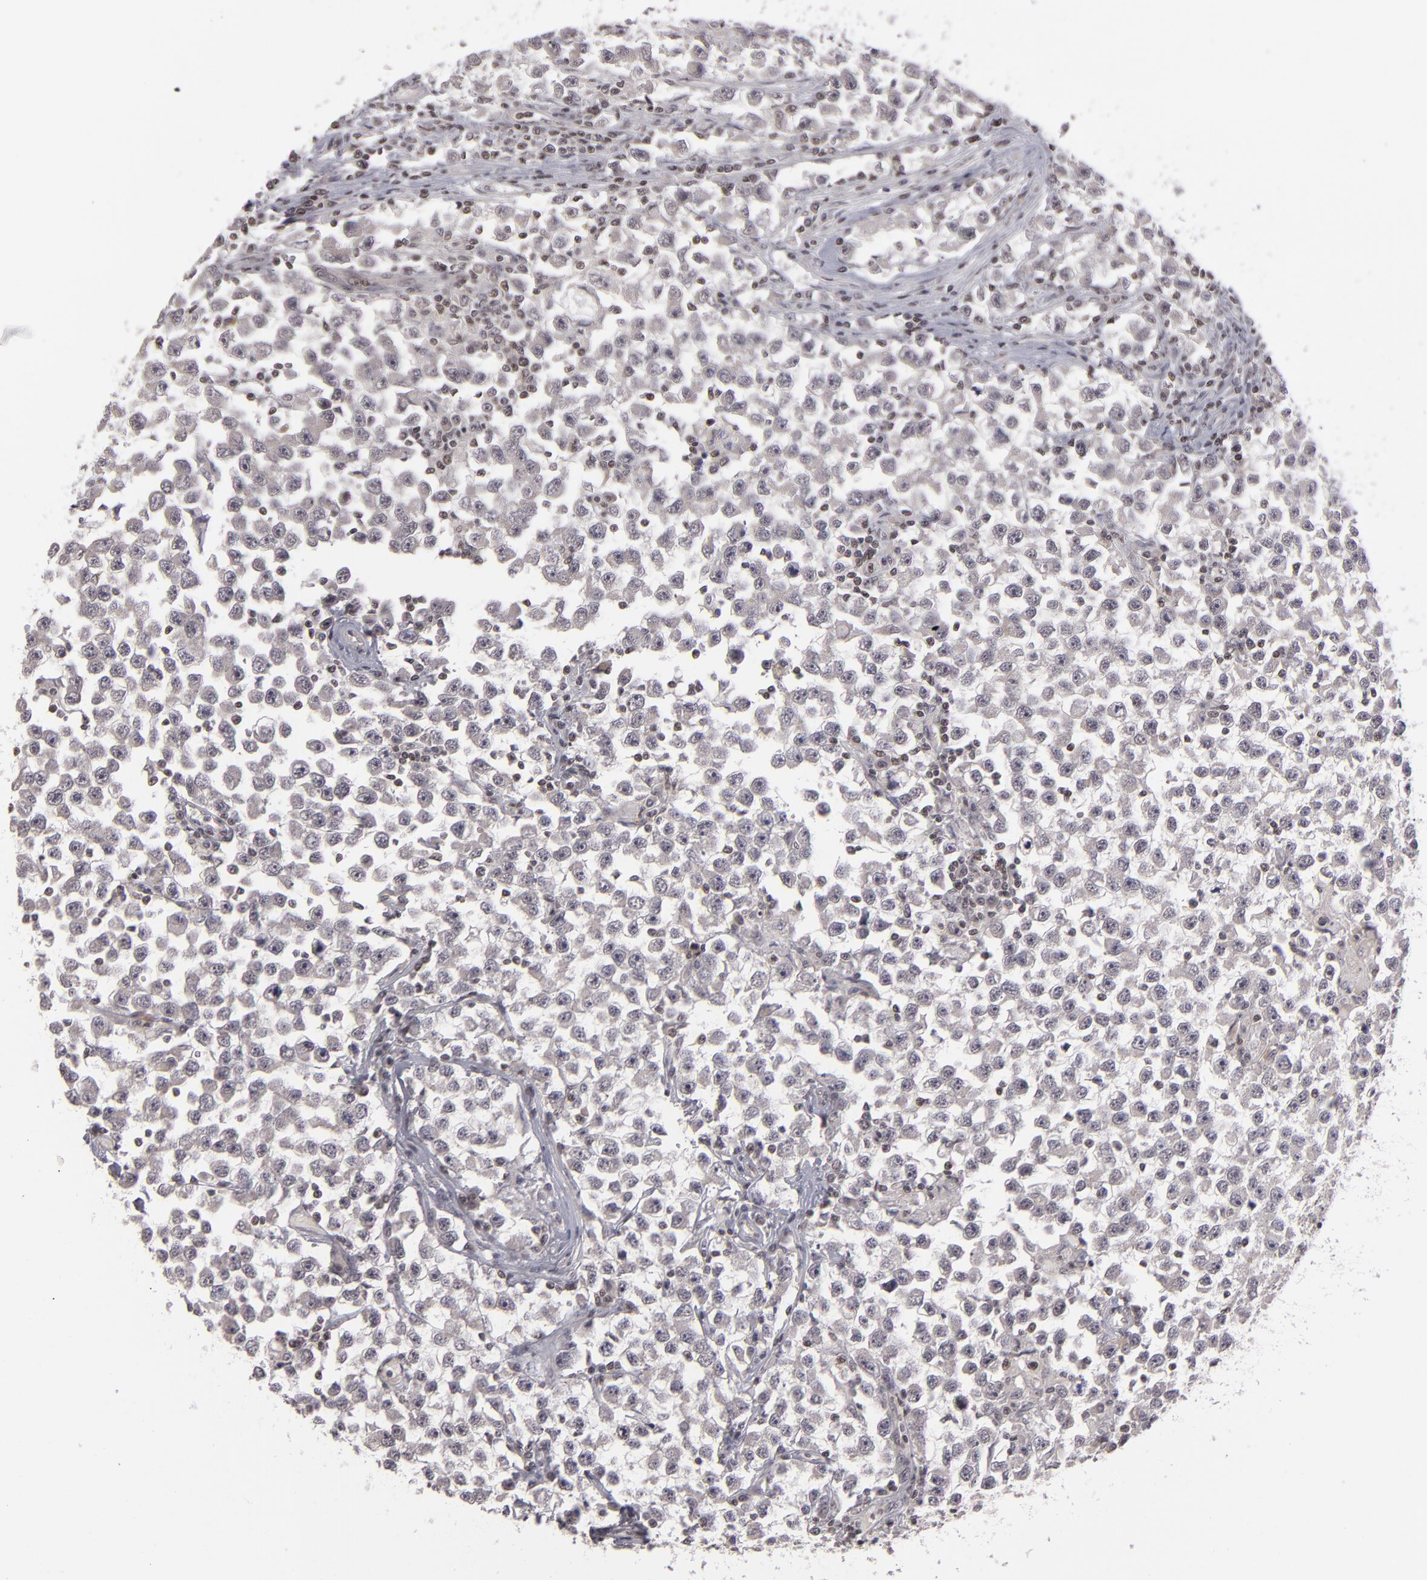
{"staining": {"intensity": "negative", "quantity": "none", "location": "none"}, "tissue": "testis cancer", "cell_type": "Tumor cells", "image_type": "cancer", "snomed": [{"axis": "morphology", "description": "Seminoma, NOS"}, {"axis": "topography", "description": "Testis"}], "caption": "Immunohistochemistry image of neoplastic tissue: human testis cancer stained with DAB (3,3'-diaminobenzidine) exhibits no significant protein expression in tumor cells.", "gene": "MLLT3", "patient": {"sex": "male", "age": 33}}